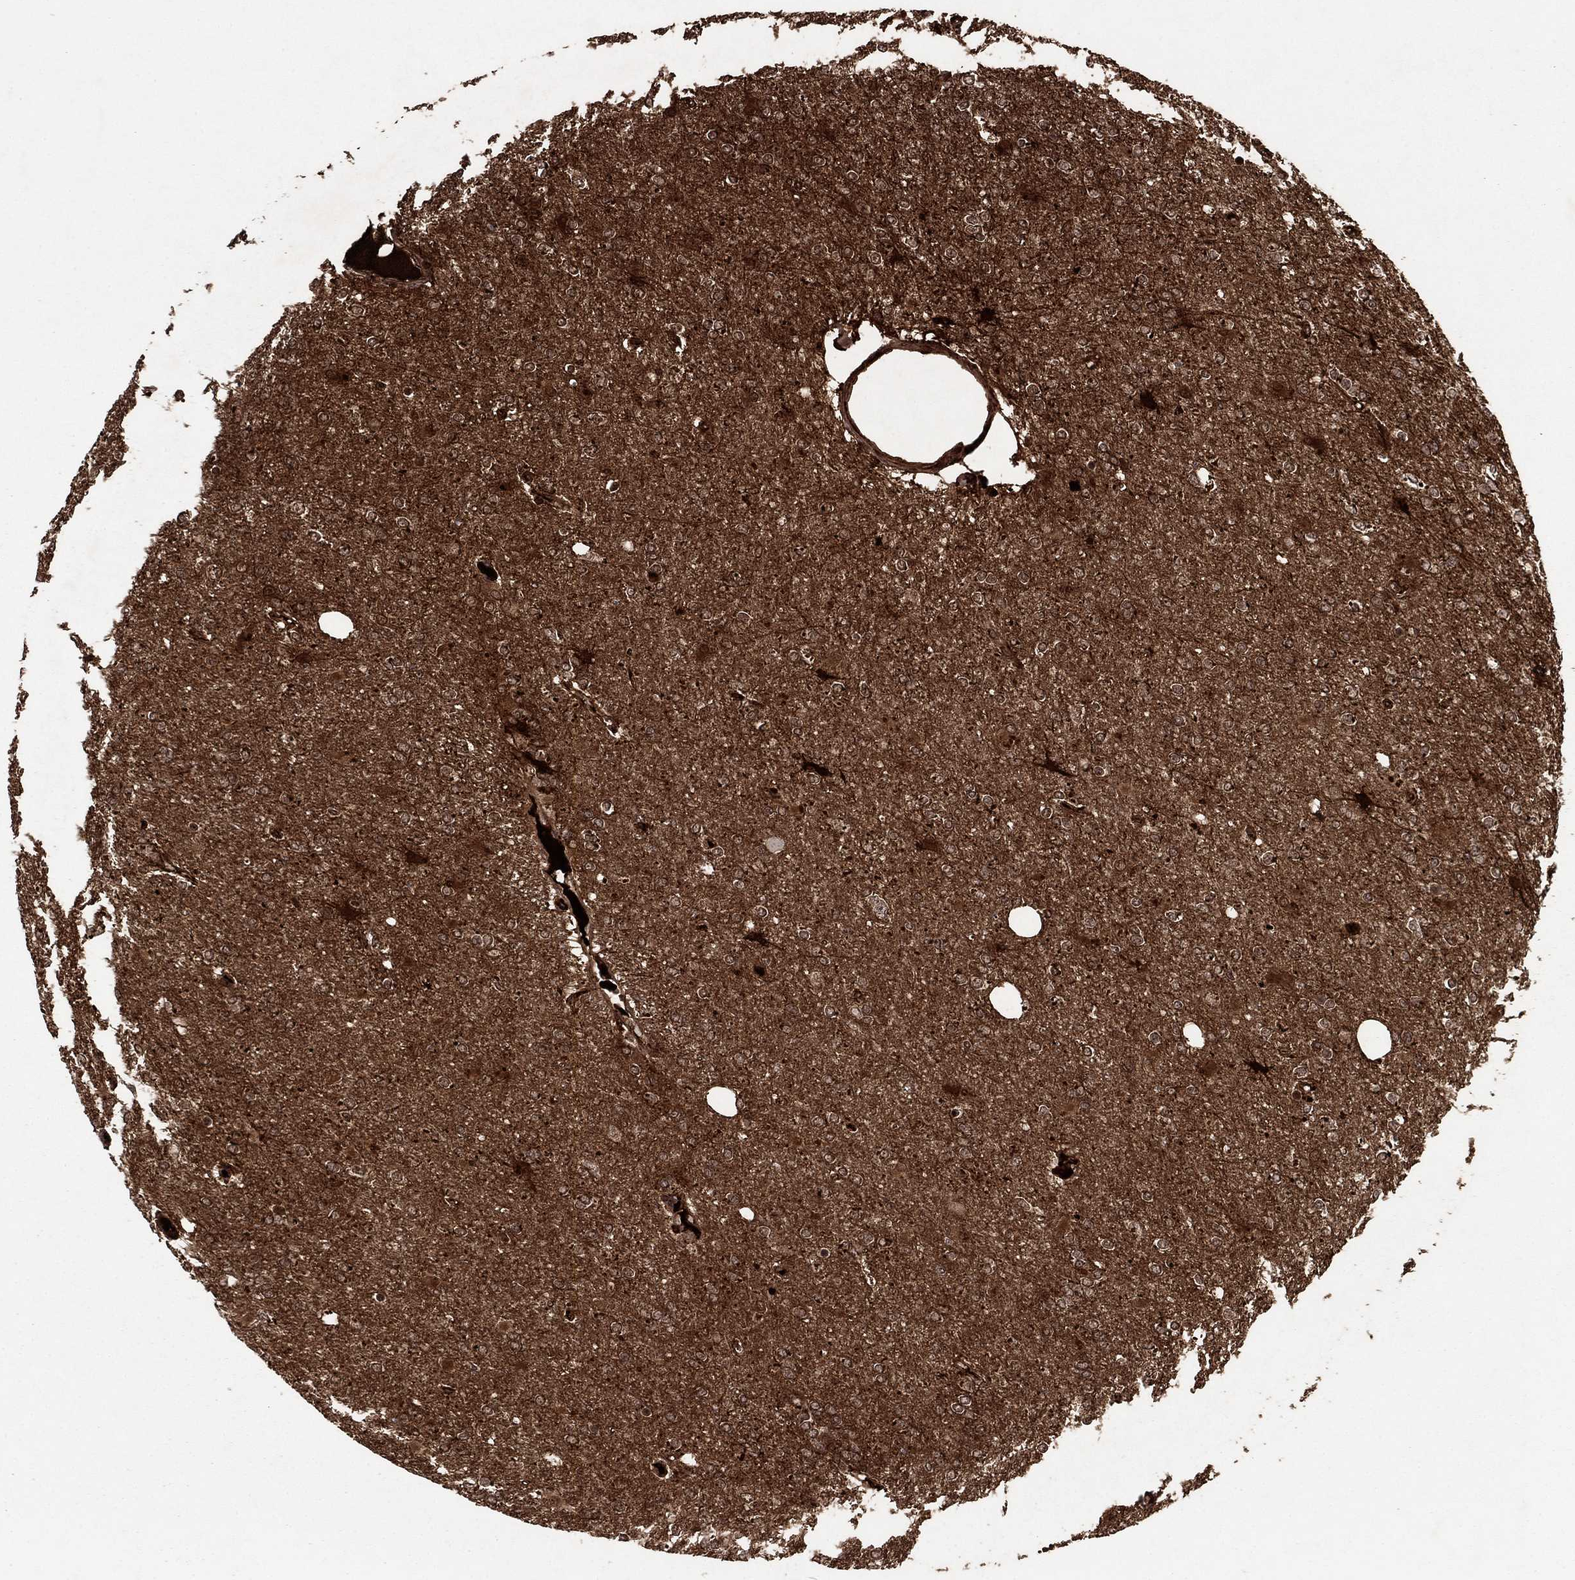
{"staining": {"intensity": "negative", "quantity": "none", "location": "none"}, "tissue": "glioma", "cell_type": "Tumor cells", "image_type": "cancer", "snomed": [{"axis": "morphology", "description": "Glioma, malignant, High grade"}, {"axis": "topography", "description": "Cerebral cortex"}], "caption": "Immunohistochemistry of human glioma displays no positivity in tumor cells.", "gene": "PTGDS", "patient": {"sex": "male", "age": 70}}